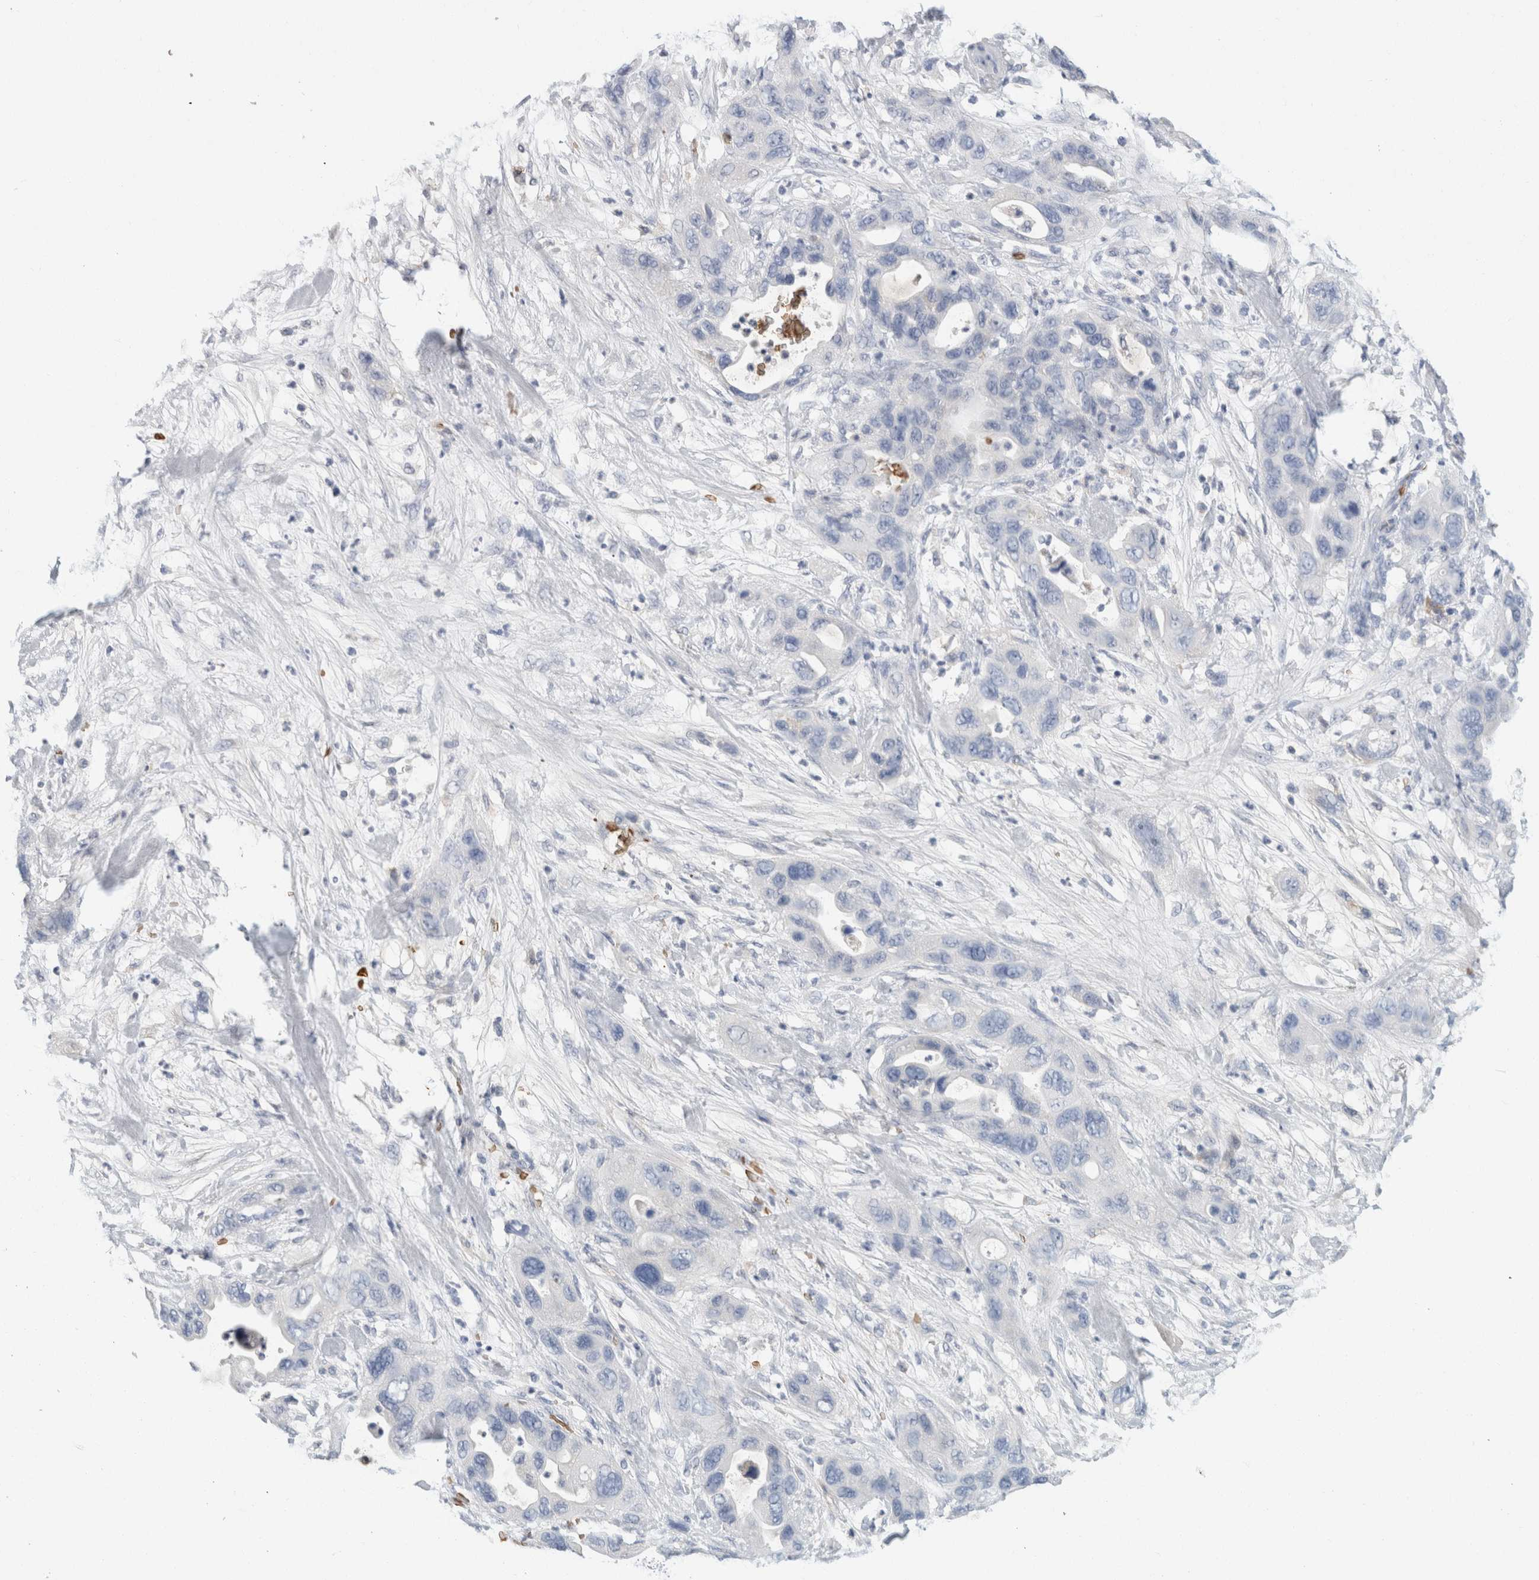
{"staining": {"intensity": "negative", "quantity": "none", "location": "none"}, "tissue": "pancreatic cancer", "cell_type": "Tumor cells", "image_type": "cancer", "snomed": [{"axis": "morphology", "description": "Adenocarcinoma, NOS"}, {"axis": "topography", "description": "Pancreas"}], "caption": "IHC photomicrograph of human pancreatic adenocarcinoma stained for a protein (brown), which demonstrates no staining in tumor cells. (Brightfield microscopy of DAB (3,3'-diaminobenzidine) immunohistochemistry (IHC) at high magnification).", "gene": "CA1", "patient": {"sex": "female", "age": 71}}